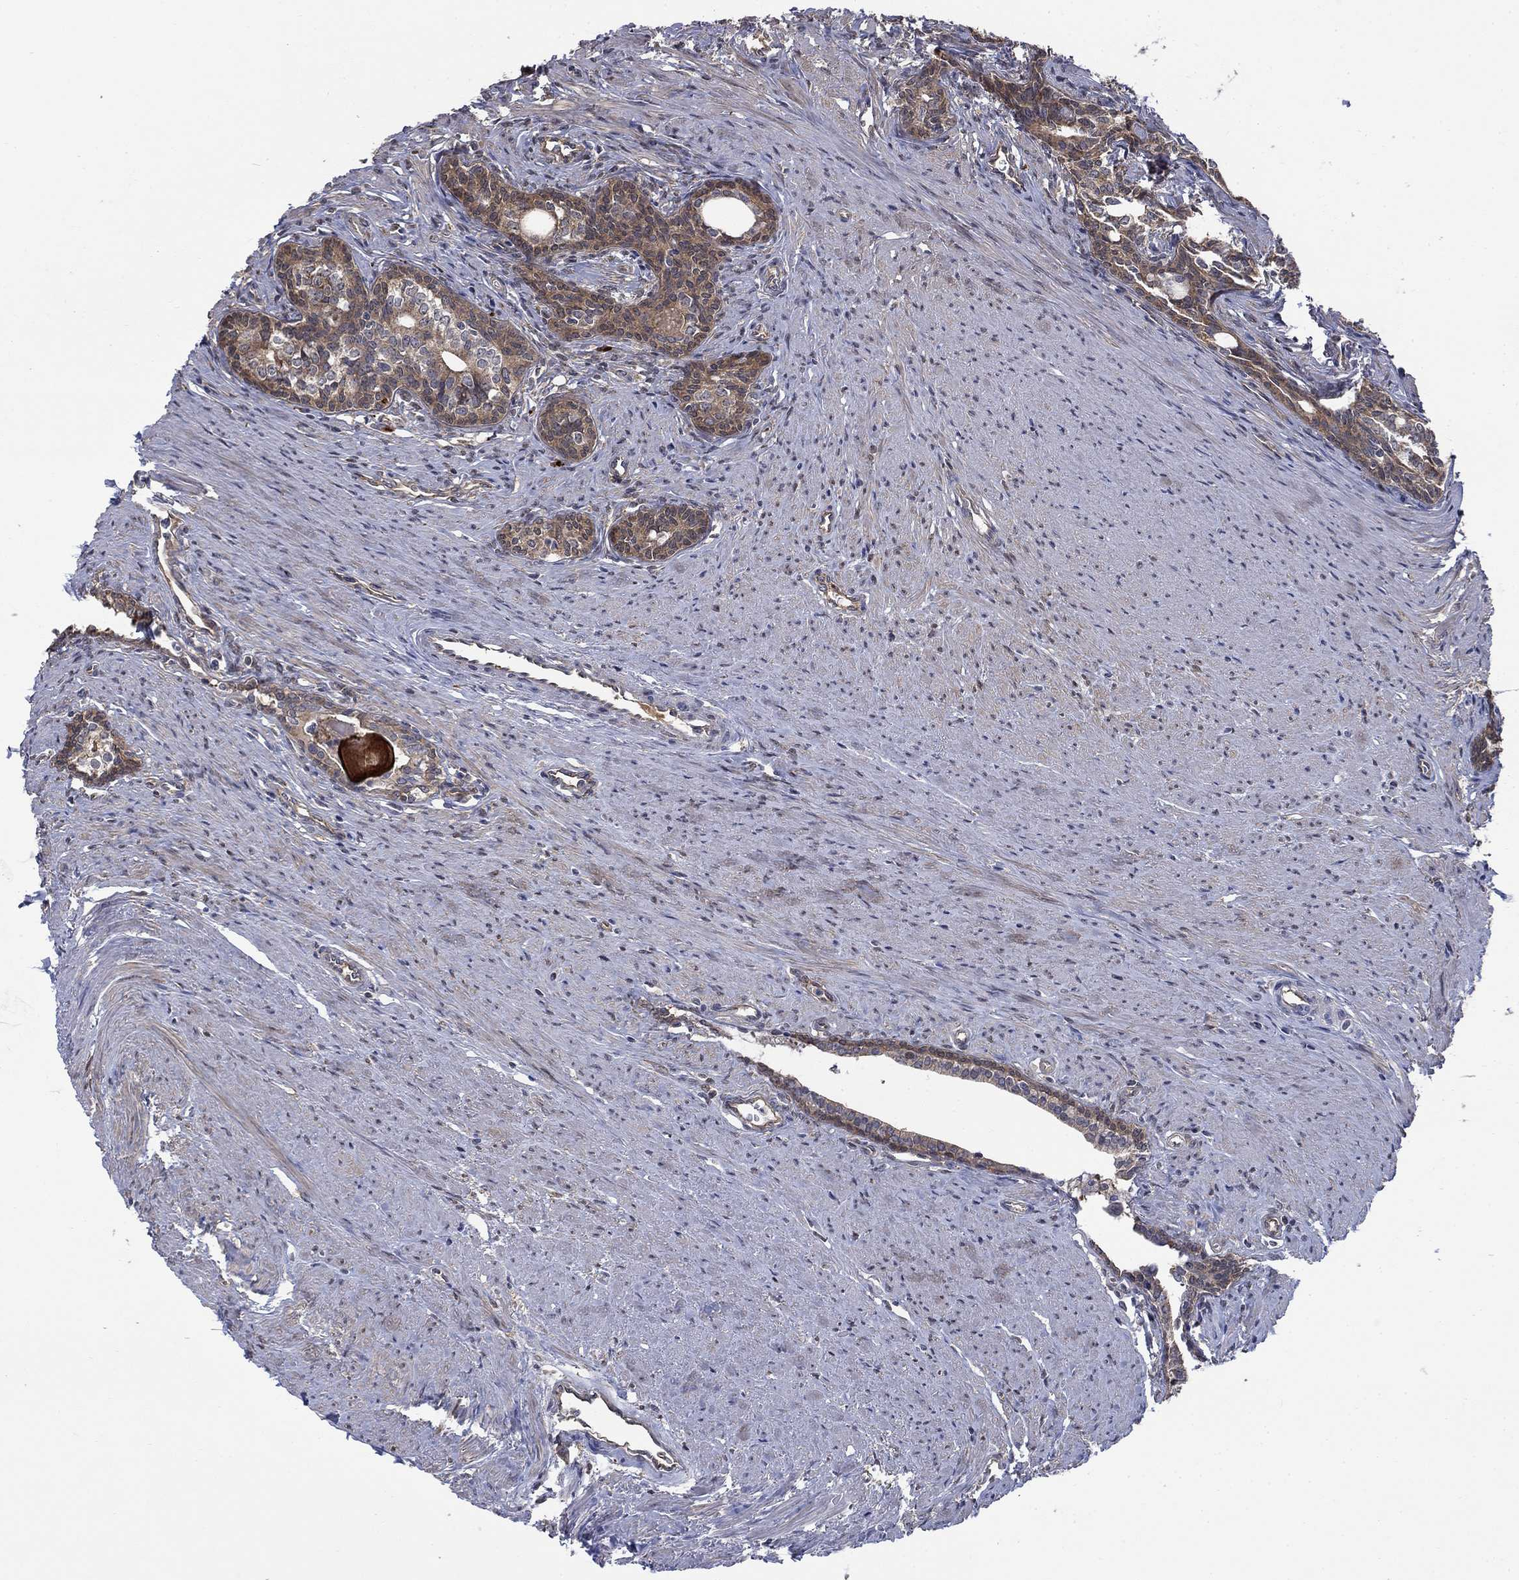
{"staining": {"intensity": "moderate", "quantity": ">75%", "location": "cytoplasmic/membranous"}, "tissue": "prostate", "cell_type": "Glandular cells", "image_type": "normal", "snomed": [{"axis": "morphology", "description": "Normal tissue, NOS"}, {"axis": "topography", "description": "Prostate"}], "caption": "Immunohistochemistry (IHC) of unremarkable human prostate shows medium levels of moderate cytoplasmic/membranous expression in approximately >75% of glandular cells.", "gene": "PDZD2", "patient": {"sex": "male", "age": 60}}